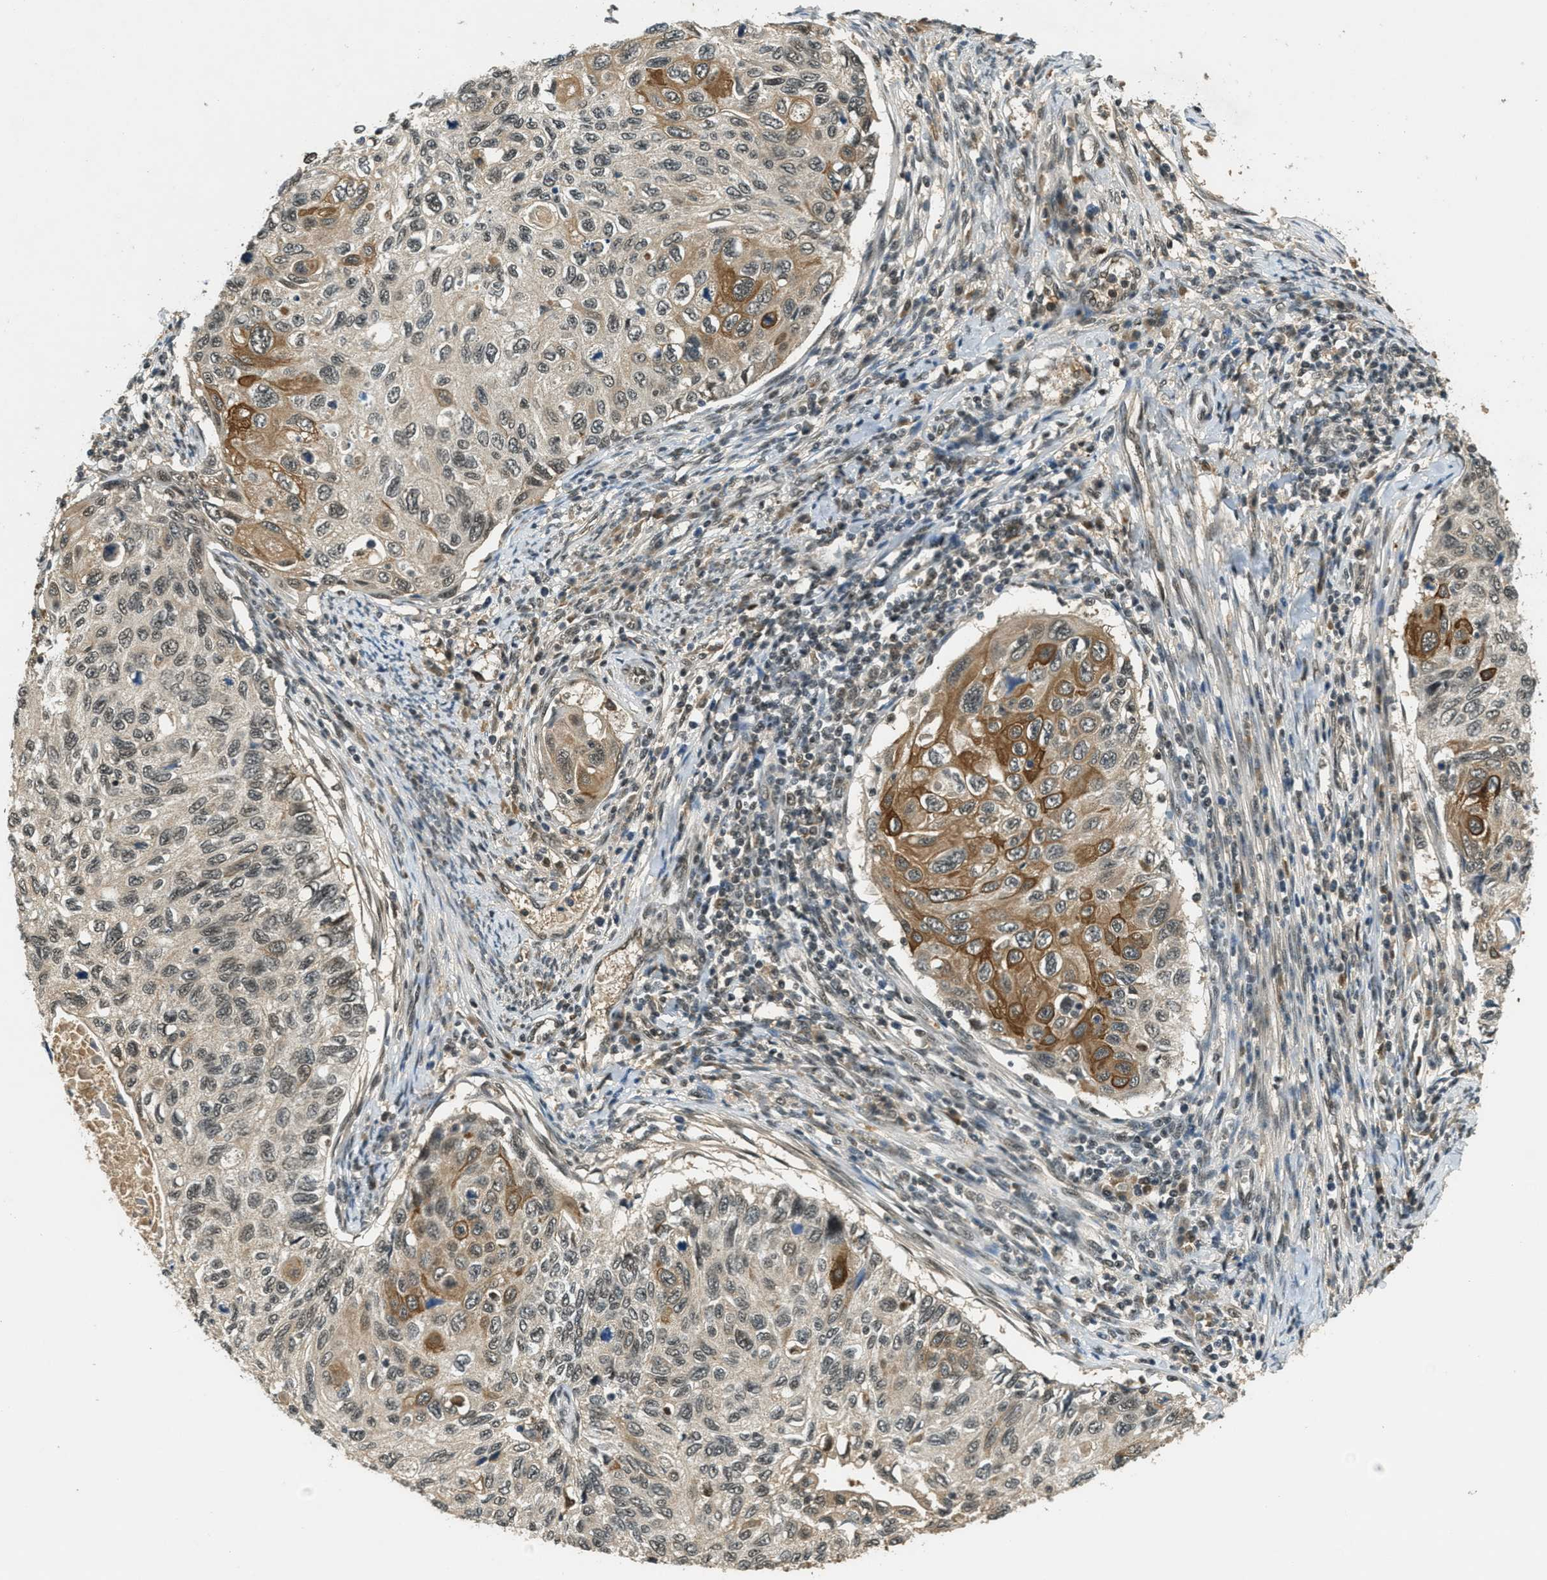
{"staining": {"intensity": "moderate", "quantity": "25%-75%", "location": "cytoplasmic/membranous,nuclear"}, "tissue": "cervical cancer", "cell_type": "Tumor cells", "image_type": "cancer", "snomed": [{"axis": "morphology", "description": "Squamous cell carcinoma, NOS"}, {"axis": "topography", "description": "Cervix"}], "caption": "Cervical squamous cell carcinoma tissue demonstrates moderate cytoplasmic/membranous and nuclear positivity in approximately 25%-75% of tumor cells, visualized by immunohistochemistry. (DAB (3,3'-diaminobenzidine) IHC with brightfield microscopy, high magnification).", "gene": "ZNF148", "patient": {"sex": "female", "age": 70}}